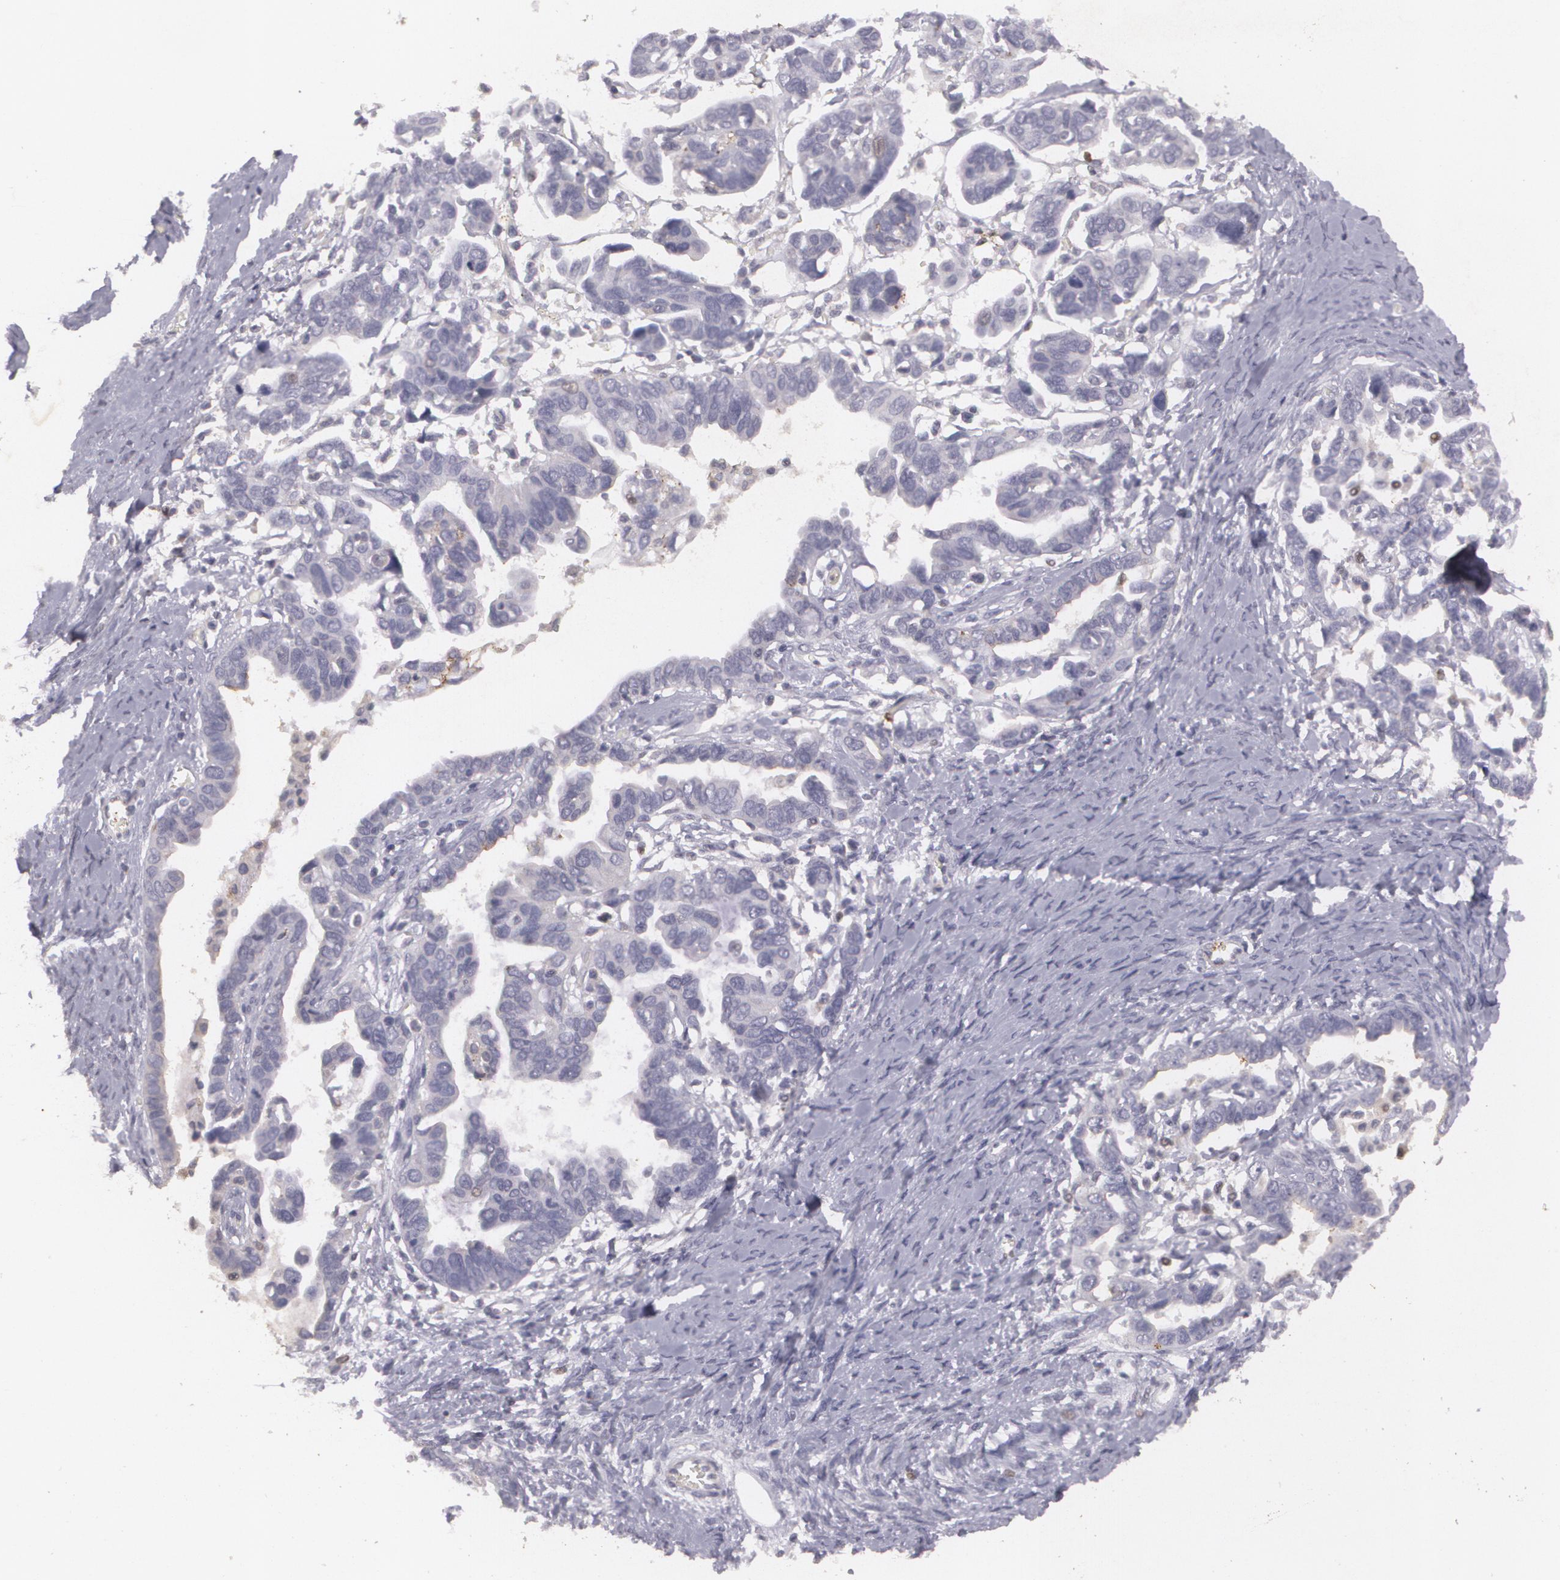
{"staining": {"intensity": "negative", "quantity": "none", "location": "none"}, "tissue": "ovarian cancer", "cell_type": "Tumor cells", "image_type": "cancer", "snomed": [{"axis": "morphology", "description": "Cystadenocarcinoma, serous, NOS"}, {"axis": "topography", "description": "Ovary"}], "caption": "High power microscopy photomicrograph of an immunohistochemistry (IHC) image of ovarian cancer (serous cystadenocarcinoma), revealing no significant expression in tumor cells.", "gene": "KCNA4", "patient": {"sex": "female", "age": 69}}